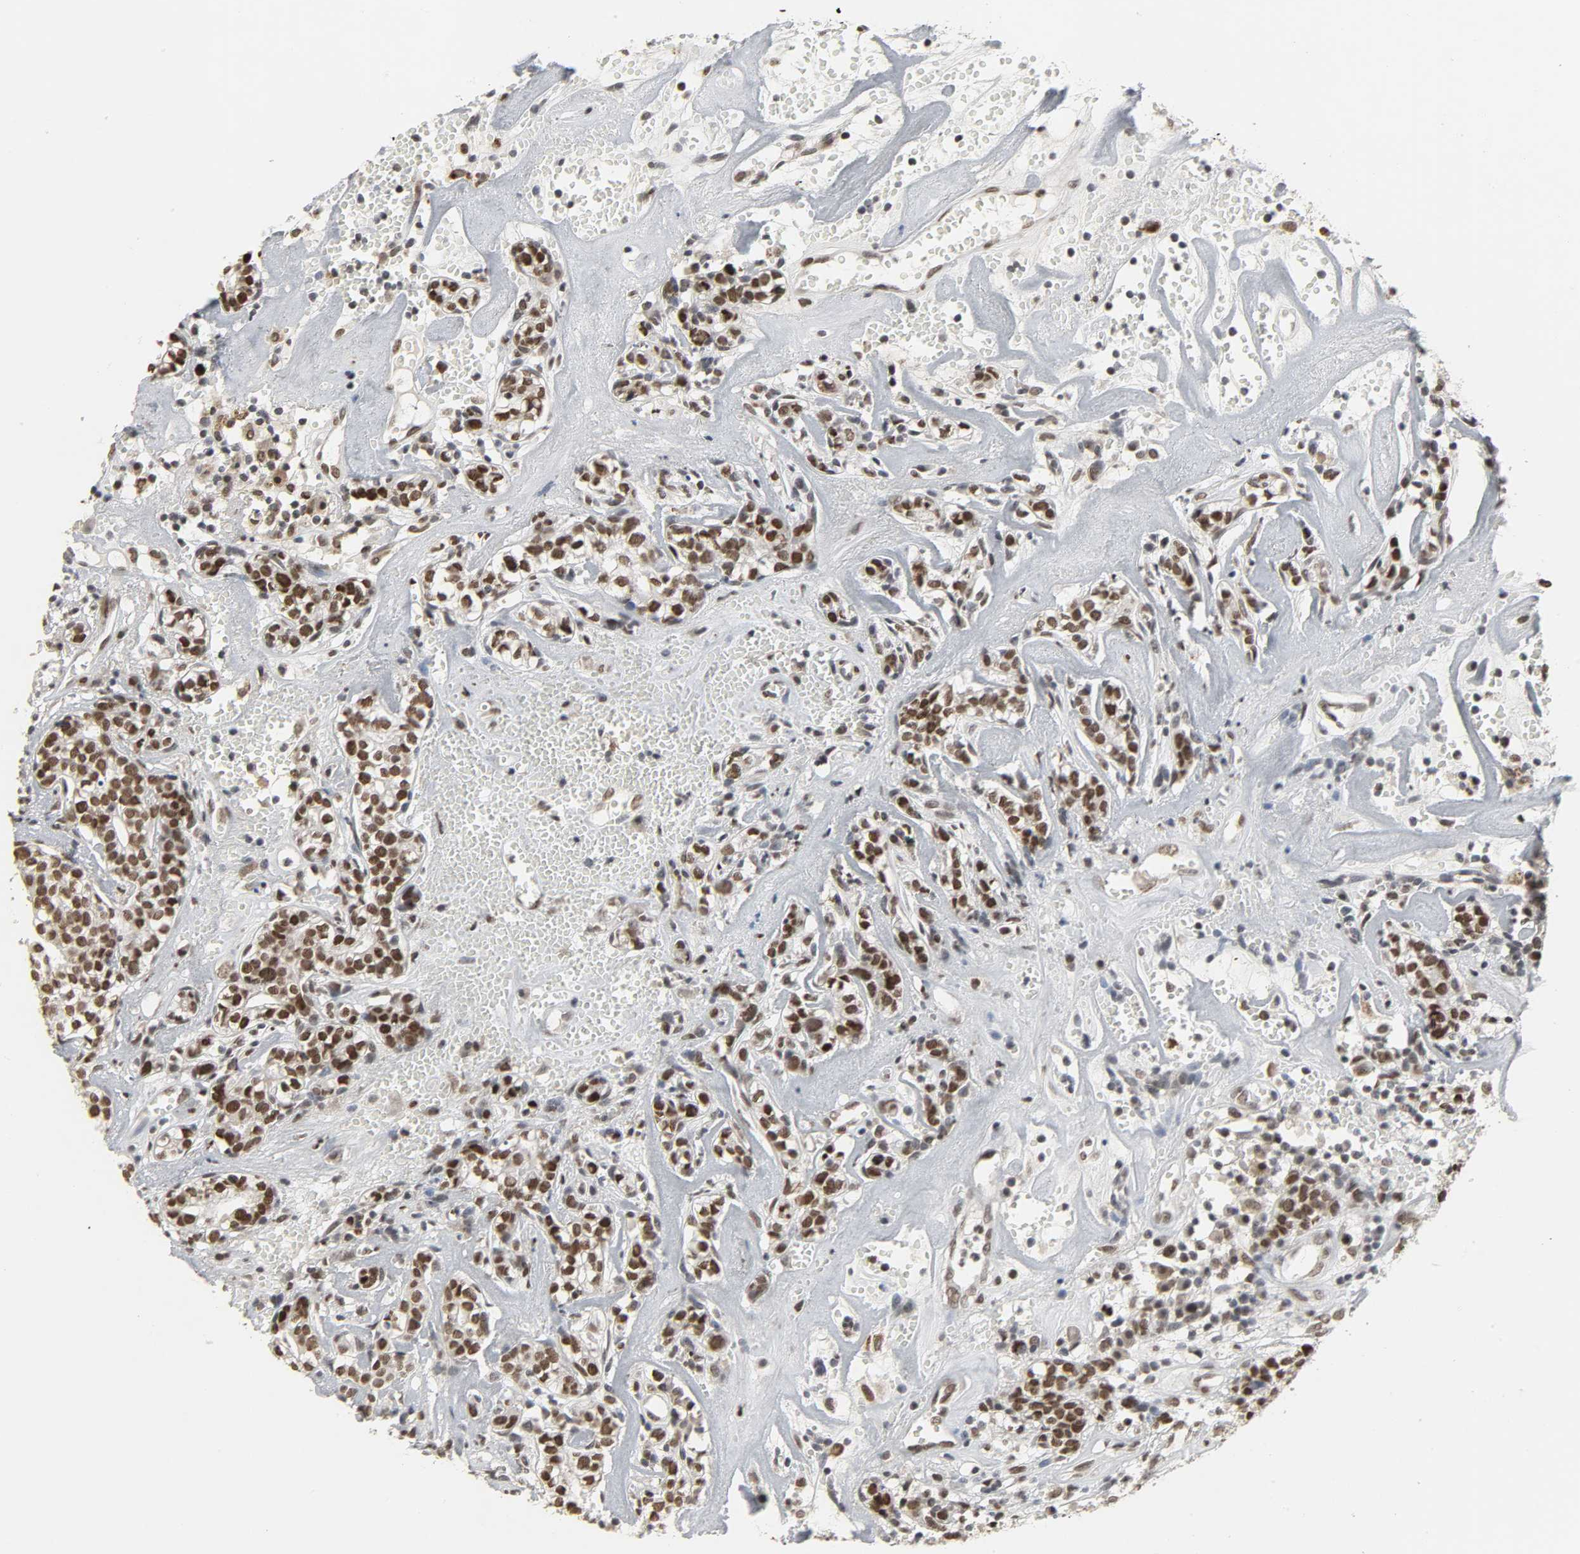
{"staining": {"intensity": "strong", "quantity": ">75%", "location": "nuclear"}, "tissue": "head and neck cancer", "cell_type": "Tumor cells", "image_type": "cancer", "snomed": [{"axis": "morphology", "description": "Adenocarcinoma, NOS"}, {"axis": "topography", "description": "Salivary gland"}, {"axis": "topography", "description": "Head-Neck"}], "caption": "A histopathology image of adenocarcinoma (head and neck) stained for a protein displays strong nuclear brown staining in tumor cells. (DAB (3,3'-diaminobenzidine) IHC, brown staining for protein, blue staining for nuclei).", "gene": "DAZAP1", "patient": {"sex": "female", "age": 65}}